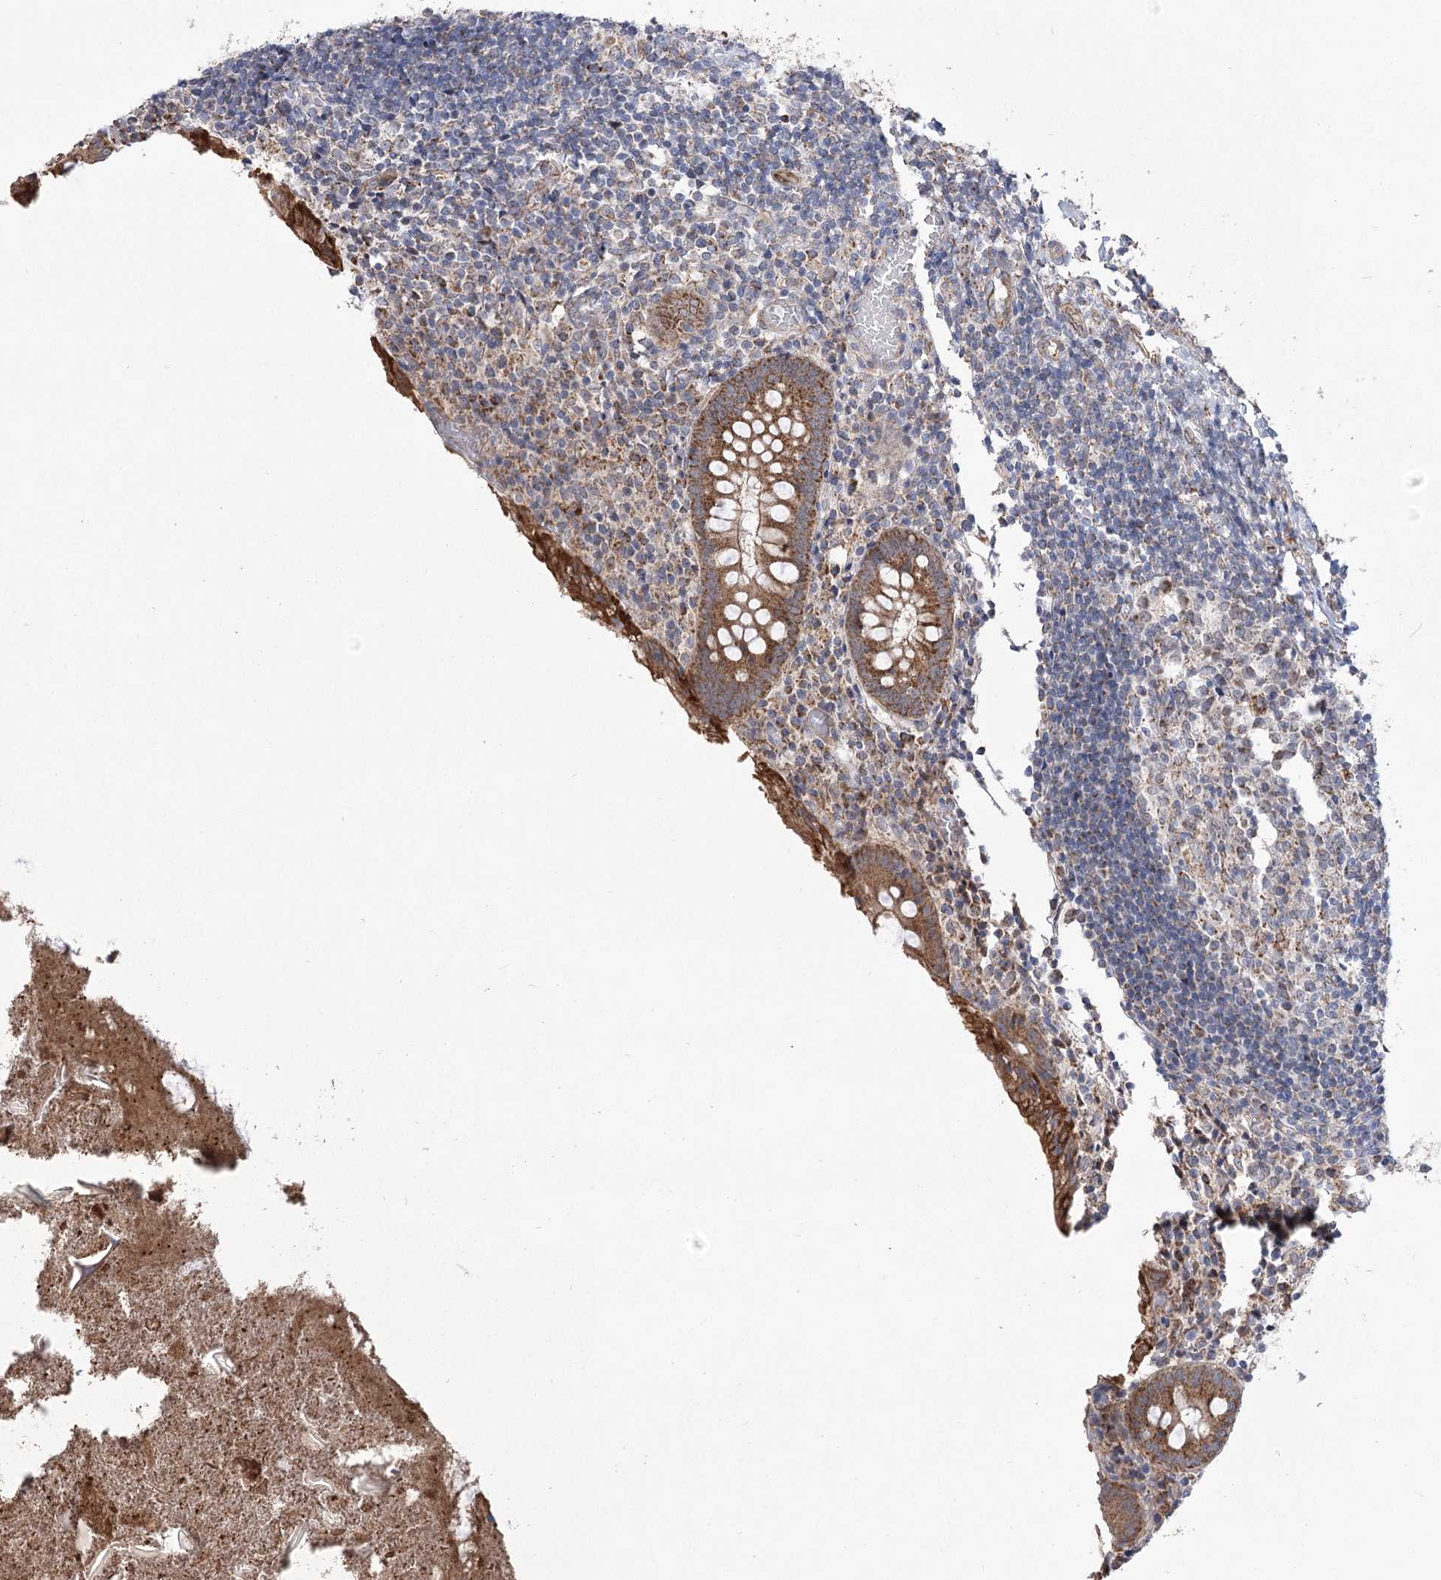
{"staining": {"intensity": "moderate", "quantity": ">75%", "location": "cytoplasmic/membranous"}, "tissue": "appendix", "cell_type": "Glandular cells", "image_type": "normal", "snomed": [{"axis": "morphology", "description": "Normal tissue, NOS"}, {"axis": "topography", "description": "Appendix"}], "caption": "Unremarkable appendix was stained to show a protein in brown. There is medium levels of moderate cytoplasmic/membranous staining in approximately >75% of glandular cells. (IHC, brightfield microscopy, high magnification).", "gene": "ECHDC3", "patient": {"sex": "female", "age": 17}}